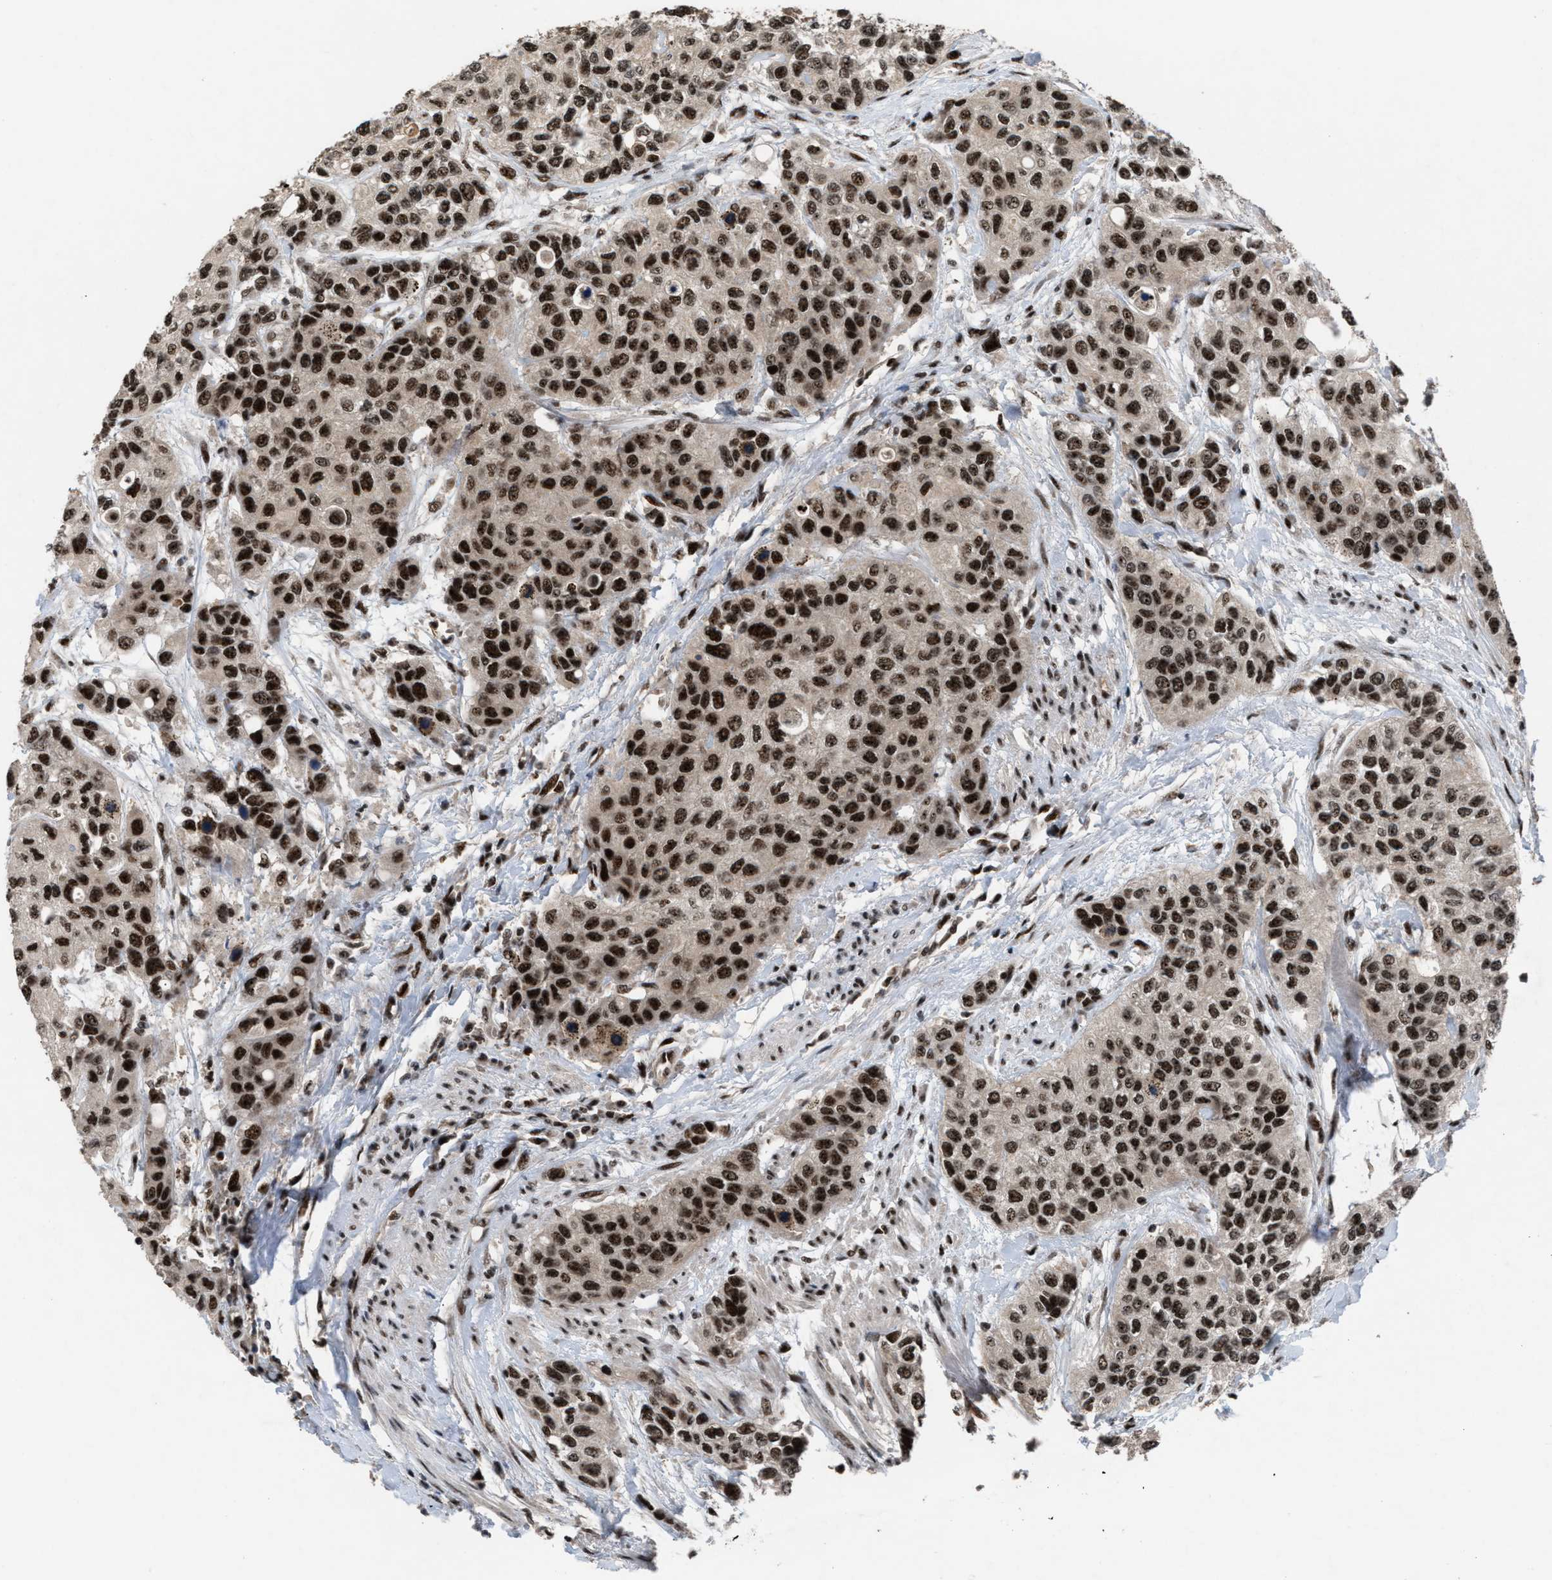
{"staining": {"intensity": "strong", "quantity": ">75%", "location": "nuclear"}, "tissue": "urothelial cancer", "cell_type": "Tumor cells", "image_type": "cancer", "snomed": [{"axis": "morphology", "description": "Urothelial carcinoma, High grade"}, {"axis": "topography", "description": "Urinary bladder"}], "caption": "Human high-grade urothelial carcinoma stained with a protein marker reveals strong staining in tumor cells.", "gene": "PRPF4", "patient": {"sex": "female", "age": 56}}